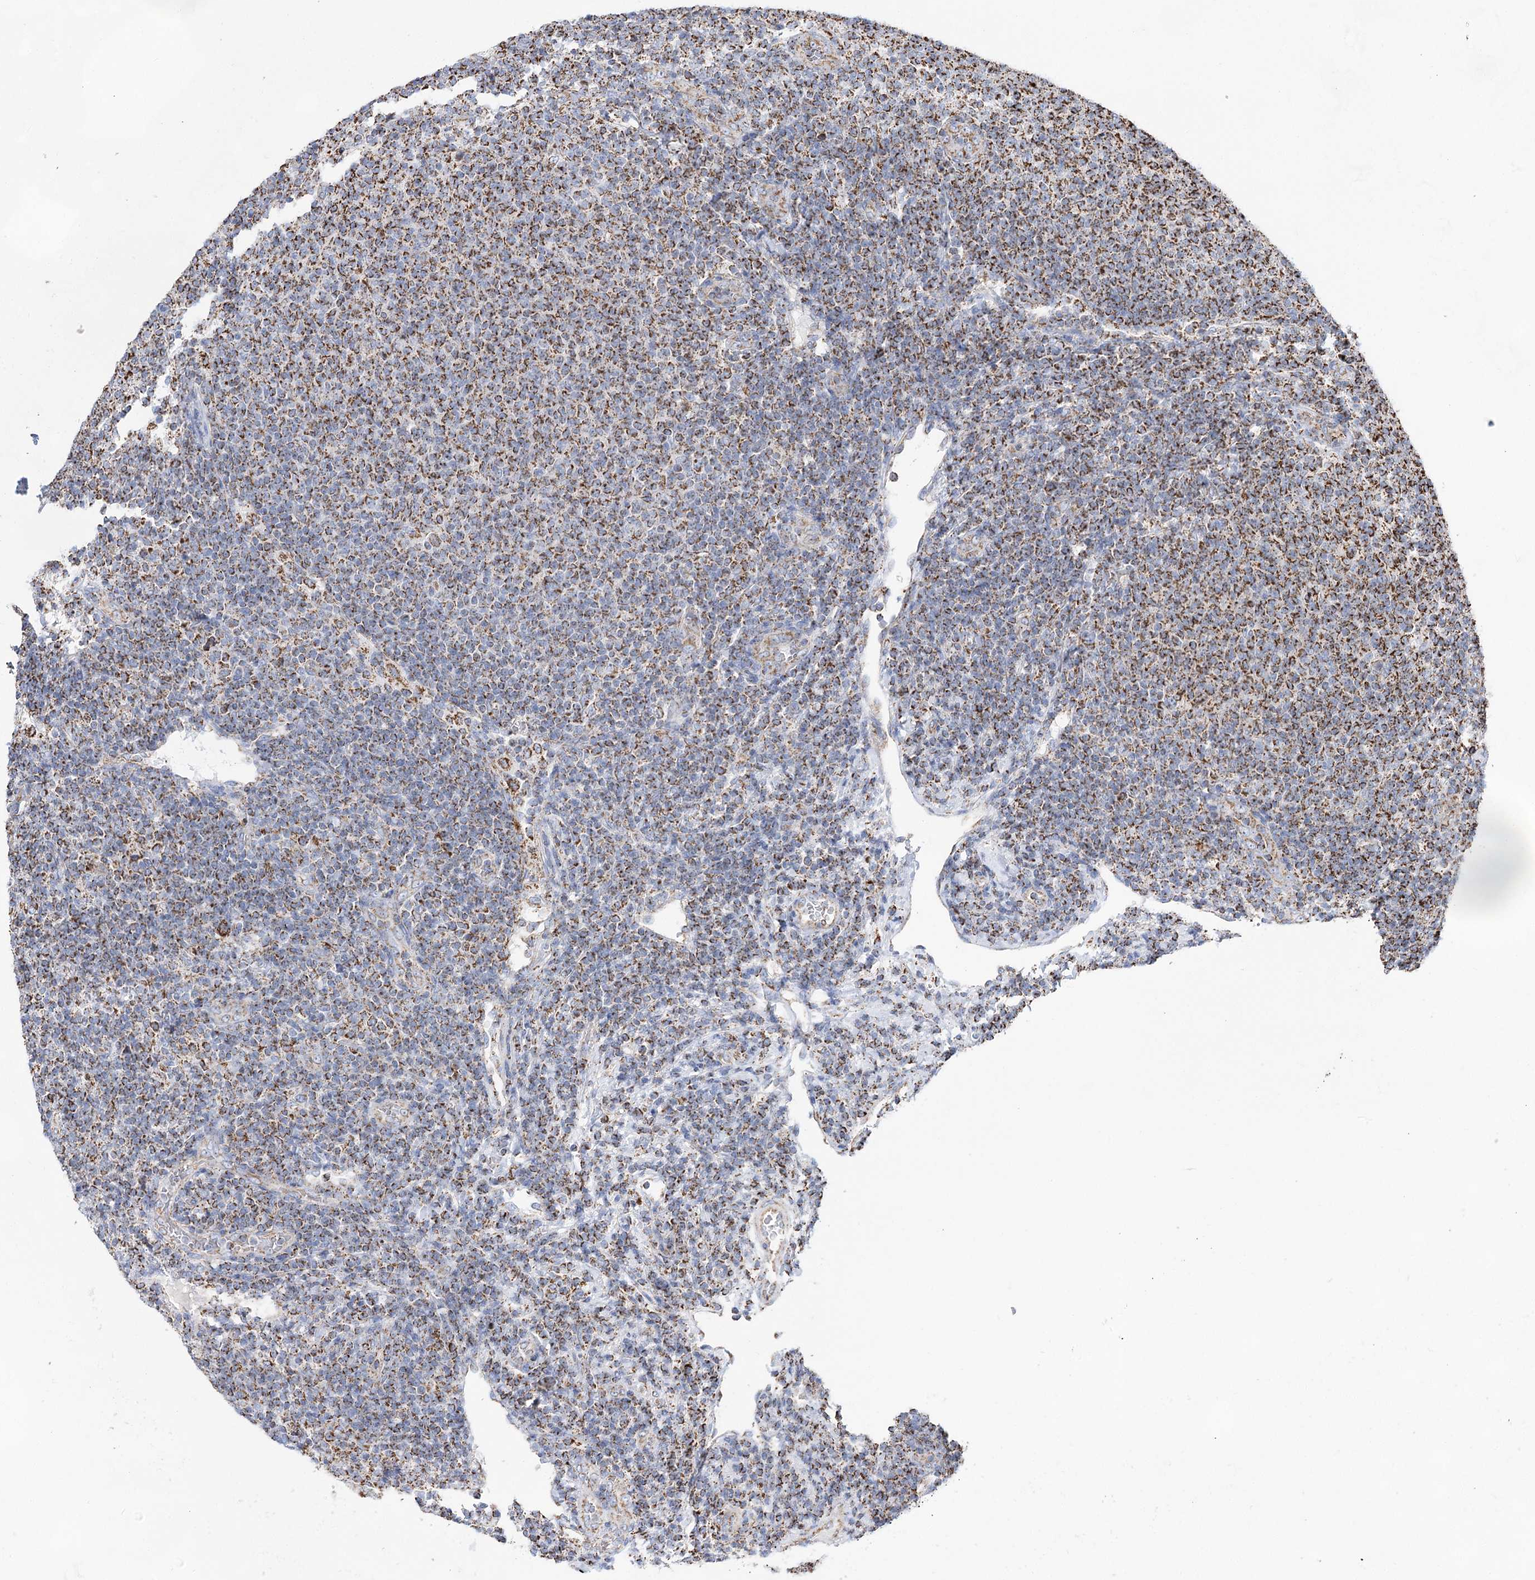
{"staining": {"intensity": "strong", "quantity": "25%-75%", "location": "cytoplasmic/membranous"}, "tissue": "lymphoma", "cell_type": "Tumor cells", "image_type": "cancer", "snomed": [{"axis": "morphology", "description": "Malignant lymphoma, non-Hodgkin's type, Low grade"}, {"axis": "topography", "description": "Lymph node"}], "caption": "Low-grade malignant lymphoma, non-Hodgkin's type stained with DAB (3,3'-diaminobenzidine) IHC demonstrates high levels of strong cytoplasmic/membranous expression in about 25%-75% of tumor cells.", "gene": "NADK2", "patient": {"sex": "male", "age": 66}}